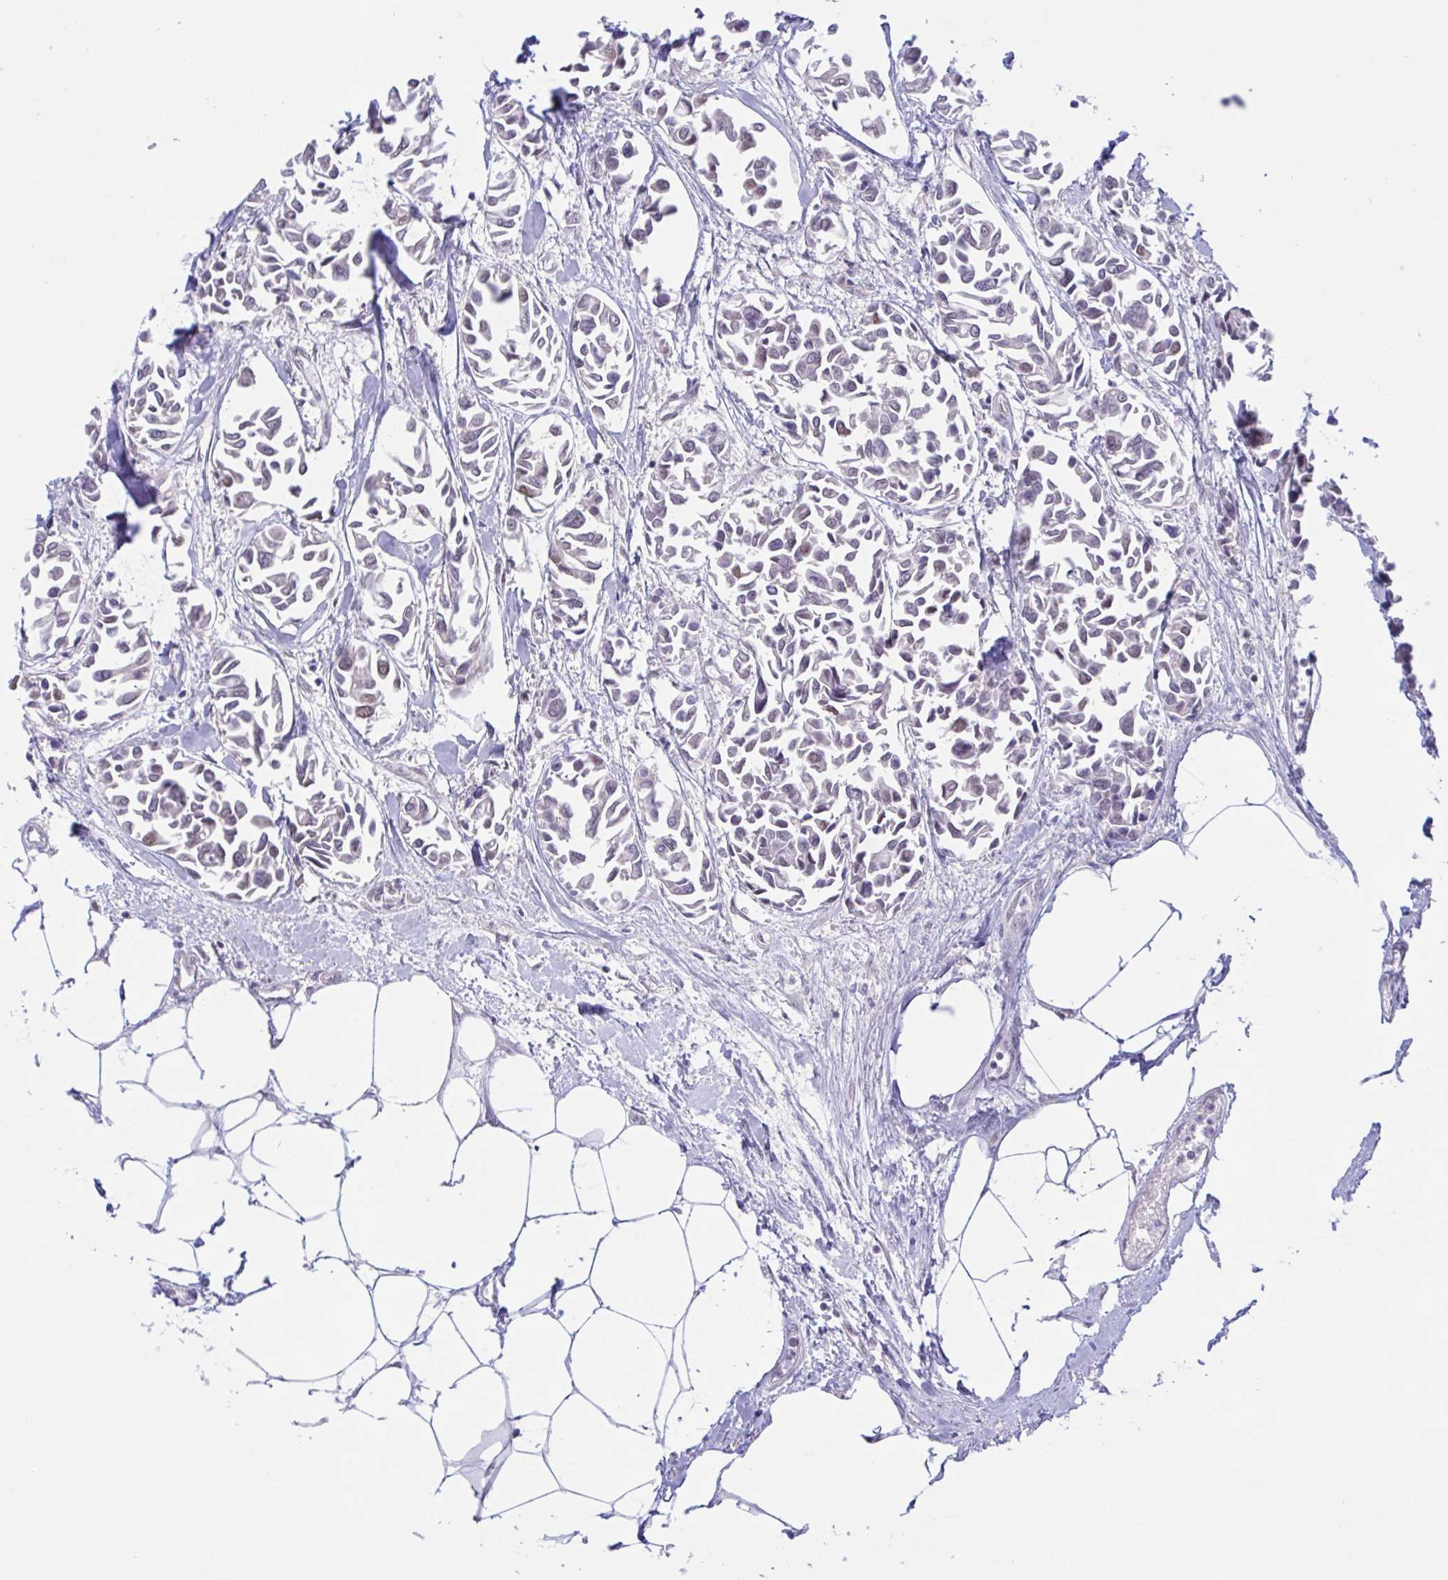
{"staining": {"intensity": "negative", "quantity": "none", "location": "none"}, "tissue": "breast cancer", "cell_type": "Tumor cells", "image_type": "cancer", "snomed": [{"axis": "morphology", "description": "Duct carcinoma"}, {"axis": "topography", "description": "Breast"}], "caption": "Immunohistochemistry (IHC) histopathology image of breast intraductal carcinoma stained for a protein (brown), which displays no expression in tumor cells. The staining was performed using DAB to visualize the protein expression in brown, while the nuclei were stained in blue with hematoxylin (Magnification: 20x).", "gene": "ZNF444", "patient": {"sex": "female", "age": 54}}